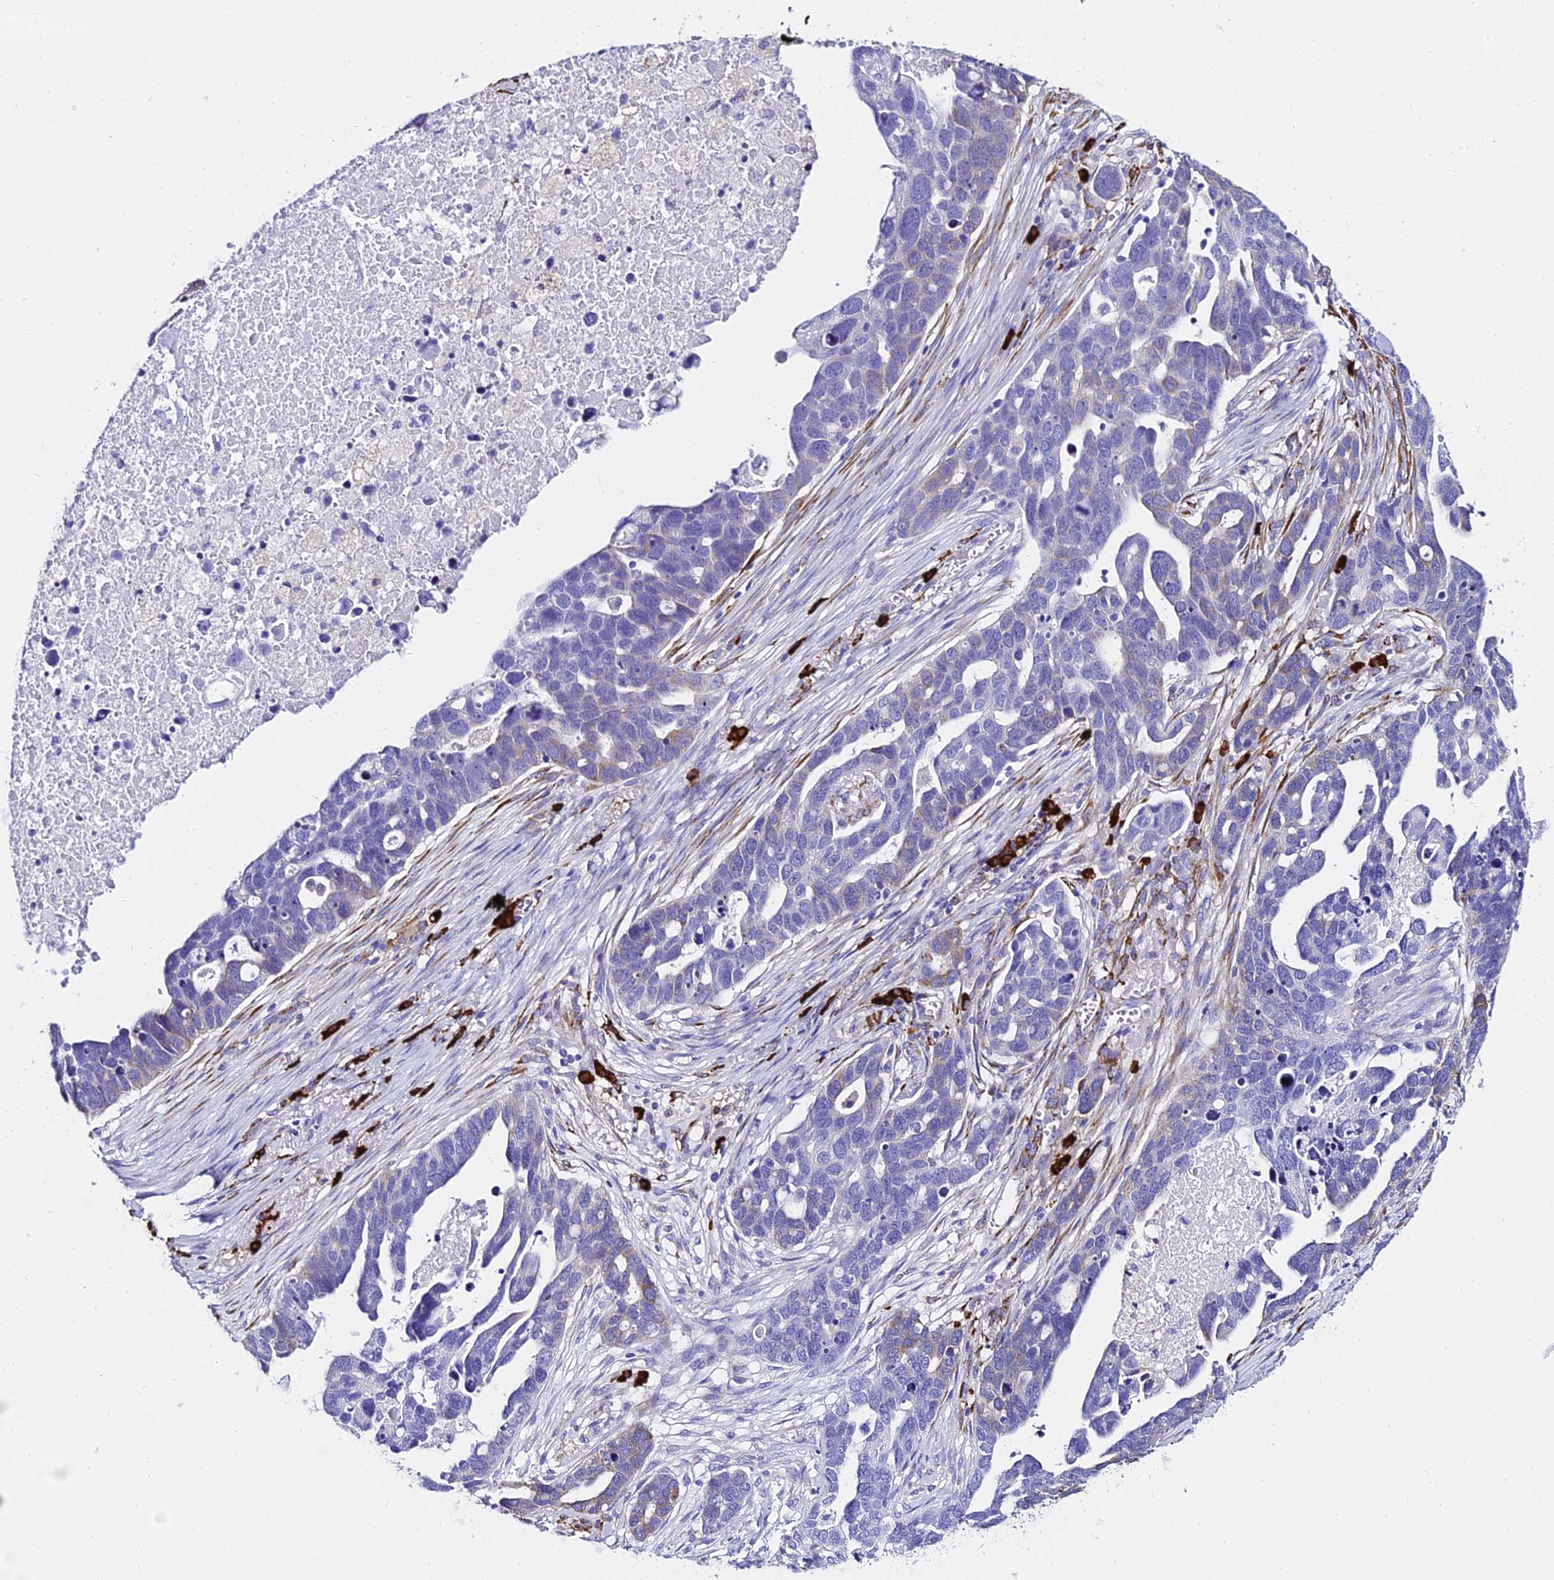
{"staining": {"intensity": "weak", "quantity": "<25%", "location": "cytoplasmic/membranous"}, "tissue": "ovarian cancer", "cell_type": "Tumor cells", "image_type": "cancer", "snomed": [{"axis": "morphology", "description": "Cystadenocarcinoma, serous, NOS"}, {"axis": "topography", "description": "Ovary"}], "caption": "Immunohistochemistry (IHC) of human ovarian cancer (serous cystadenocarcinoma) reveals no positivity in tumor cells.", "gene": "TXNDC5", "patient": {"sex": "female", "age": 54}}